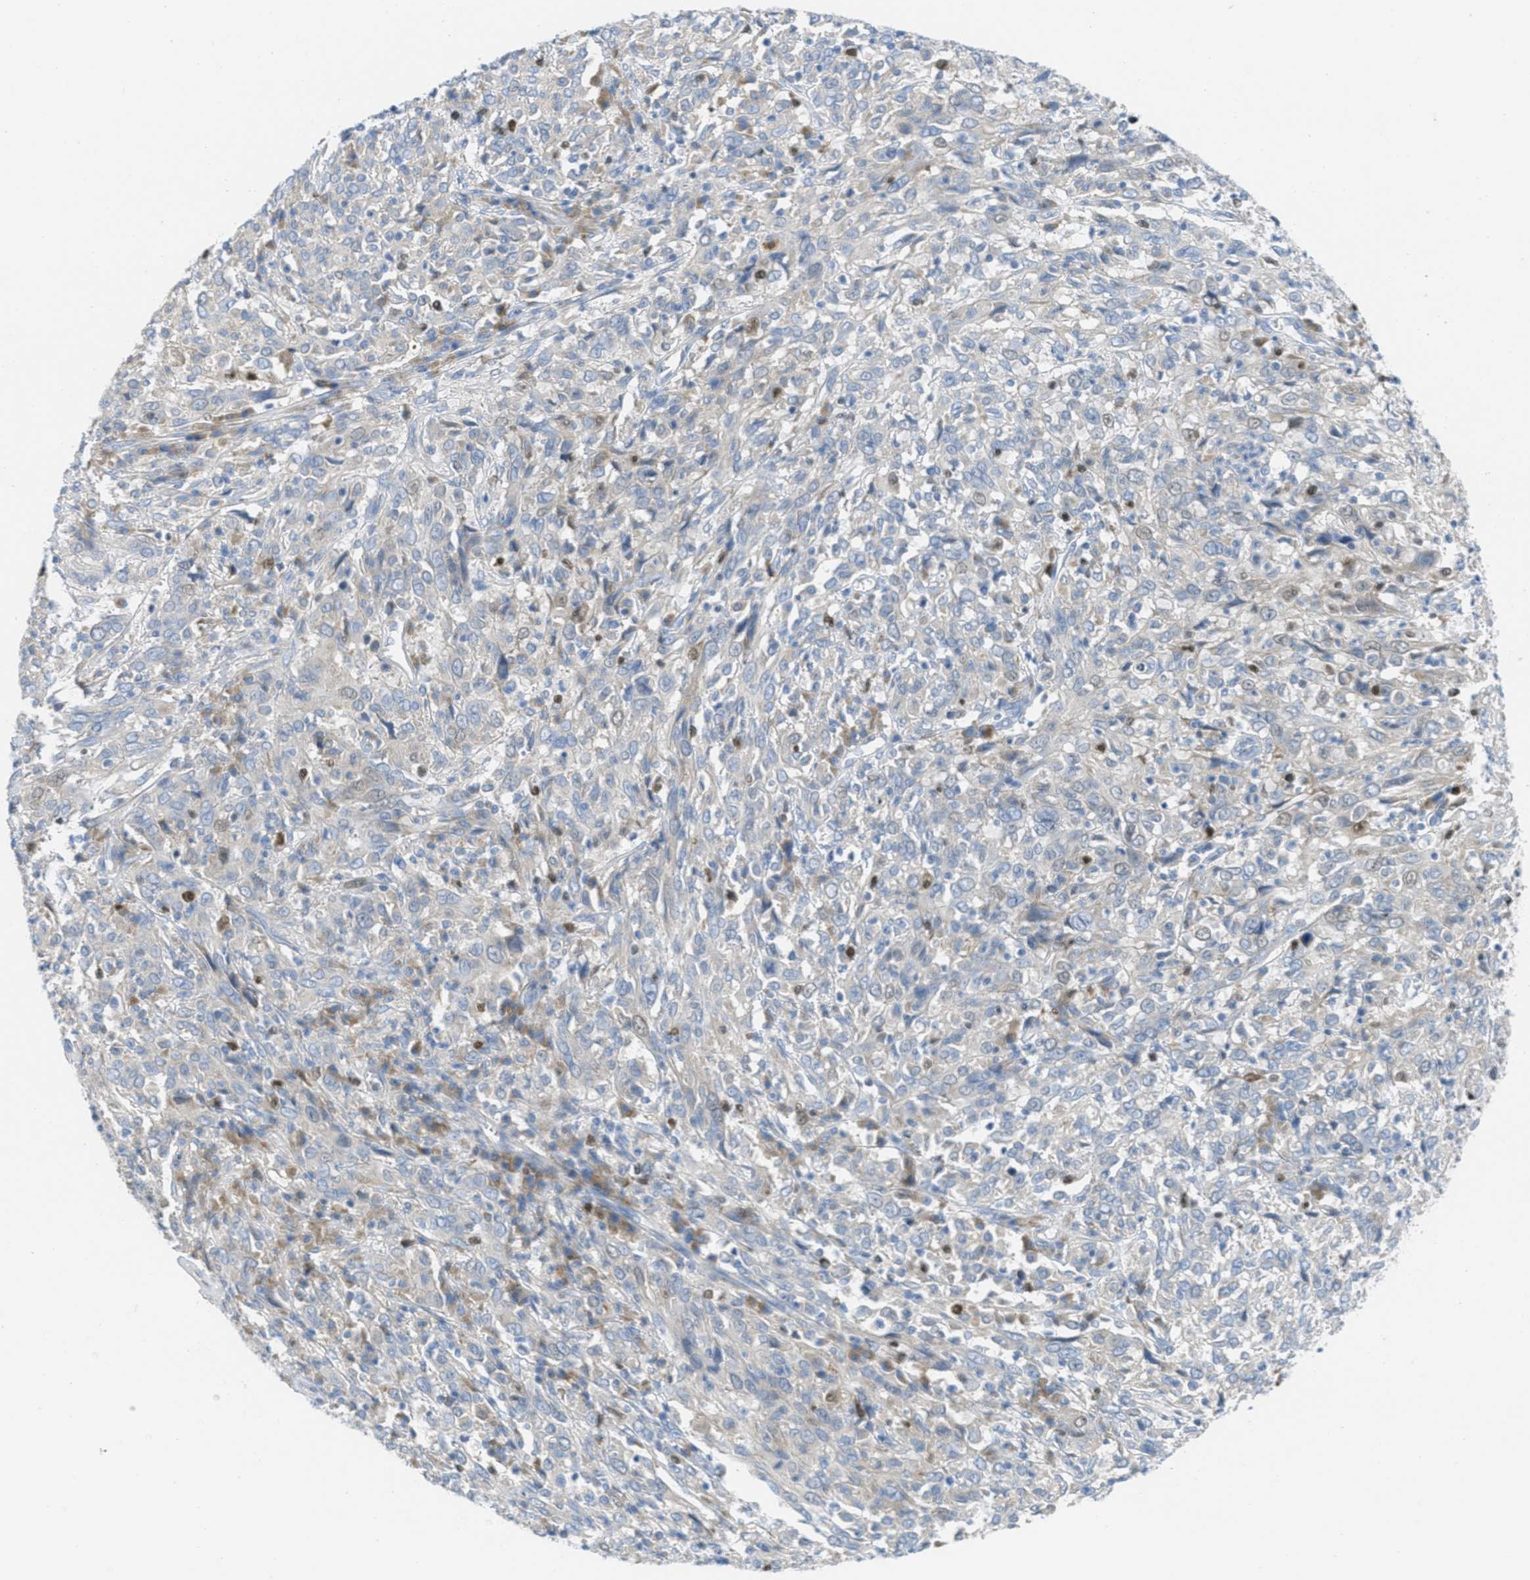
{"staining": {"intensity": "negative", "quantity": "none", "location": "none"}, "tissue": "cervical cancer", "cell_type": "Tumor cells", "image_type": "cancer", "snomed": [{"axis": "morphology", "description": "Squamous cell carcinoma, NOS"}, {"axis": "topography", "description": "Cervix"}], "caption": "Cervical cancer stained for a protein using immunohistochemistry (IHC) reveals no staining tumor cells.", "gene": "ORC6", "patient": {"sex": "female", "age": 46}}